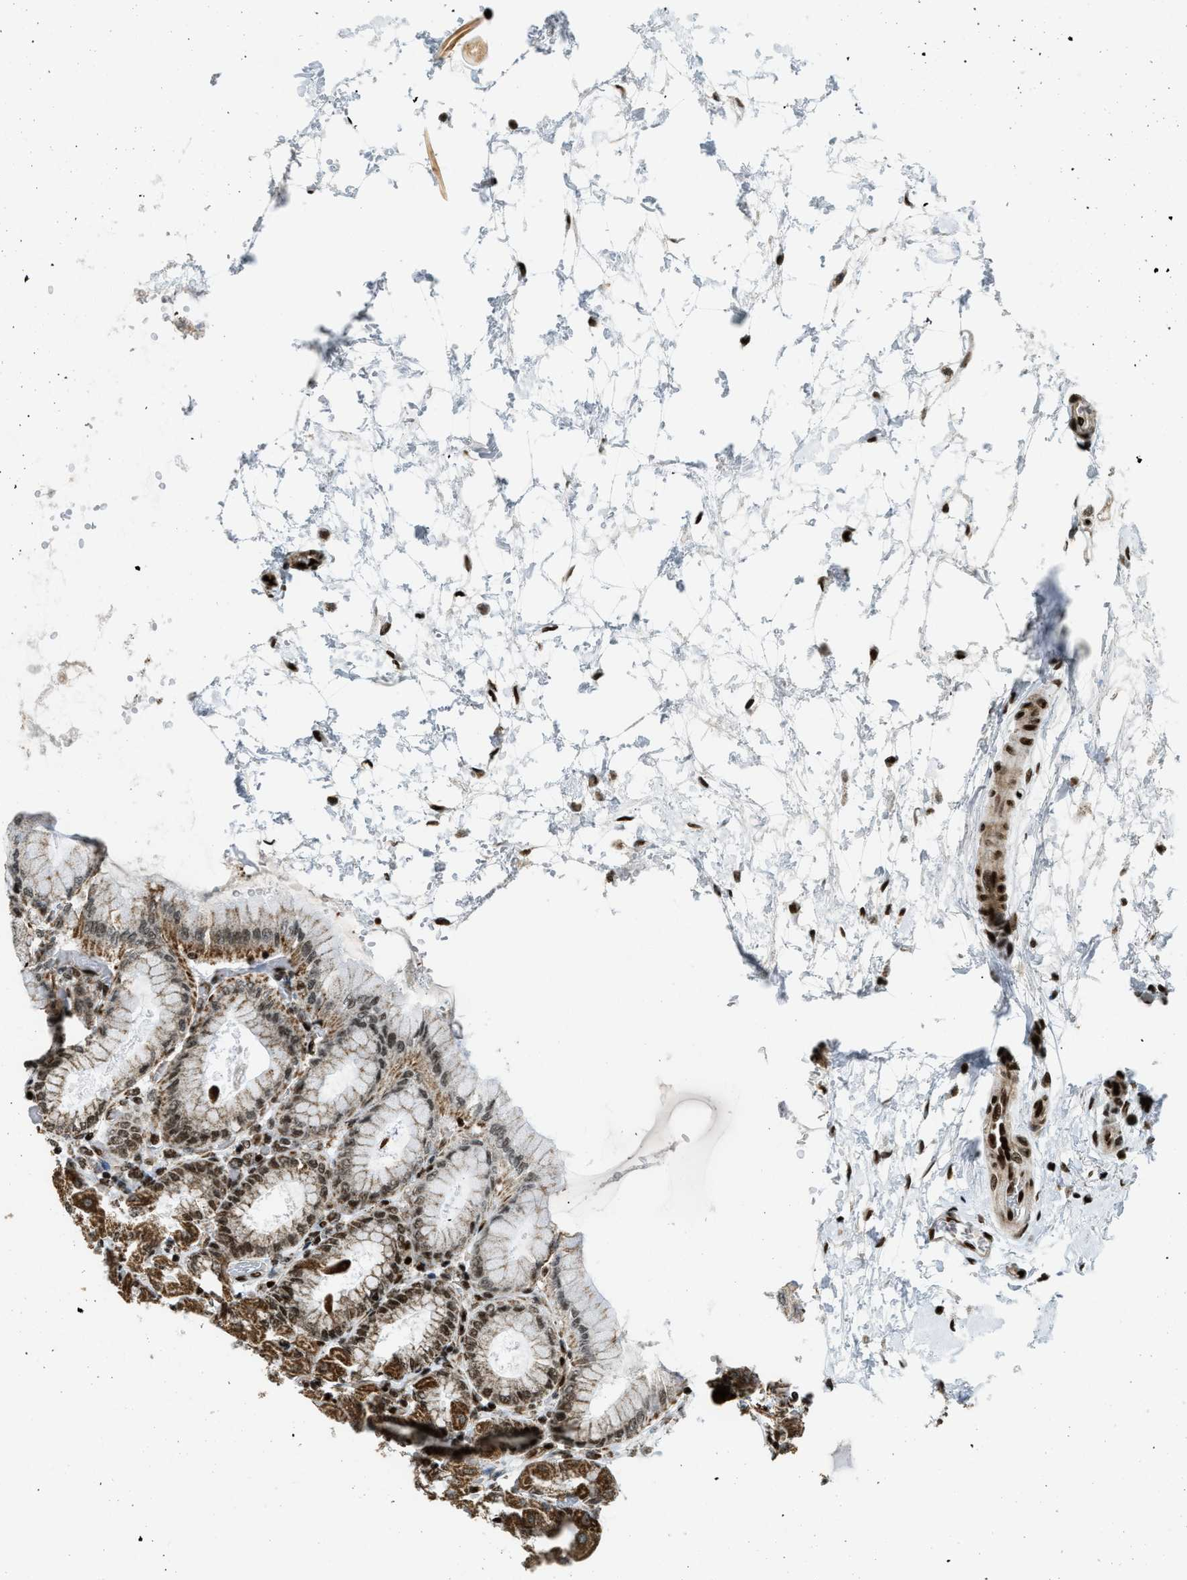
{"staining": {"intensity": "strong", "quantity": ">75%", "location": "cytoplasmic/membranous,nuclear"}, "tissue": "stomach", "cell_type": "Glandular cells", "image_type": "normal", "snomed": [{"axis": "morphology", "description": "Normal tissue, NOS"}, {"axis": "topography", "description": "Stomach, upper"}], "caption": "The image demonstrates immunohistochemical staining of unremarkable stomach. There is strong cytoplasmic/membranous,nuclear expression is seen in about >75% of glandular cells.", "gene": "GABPB1", "patient": {"sex": "female", "age": 56}}